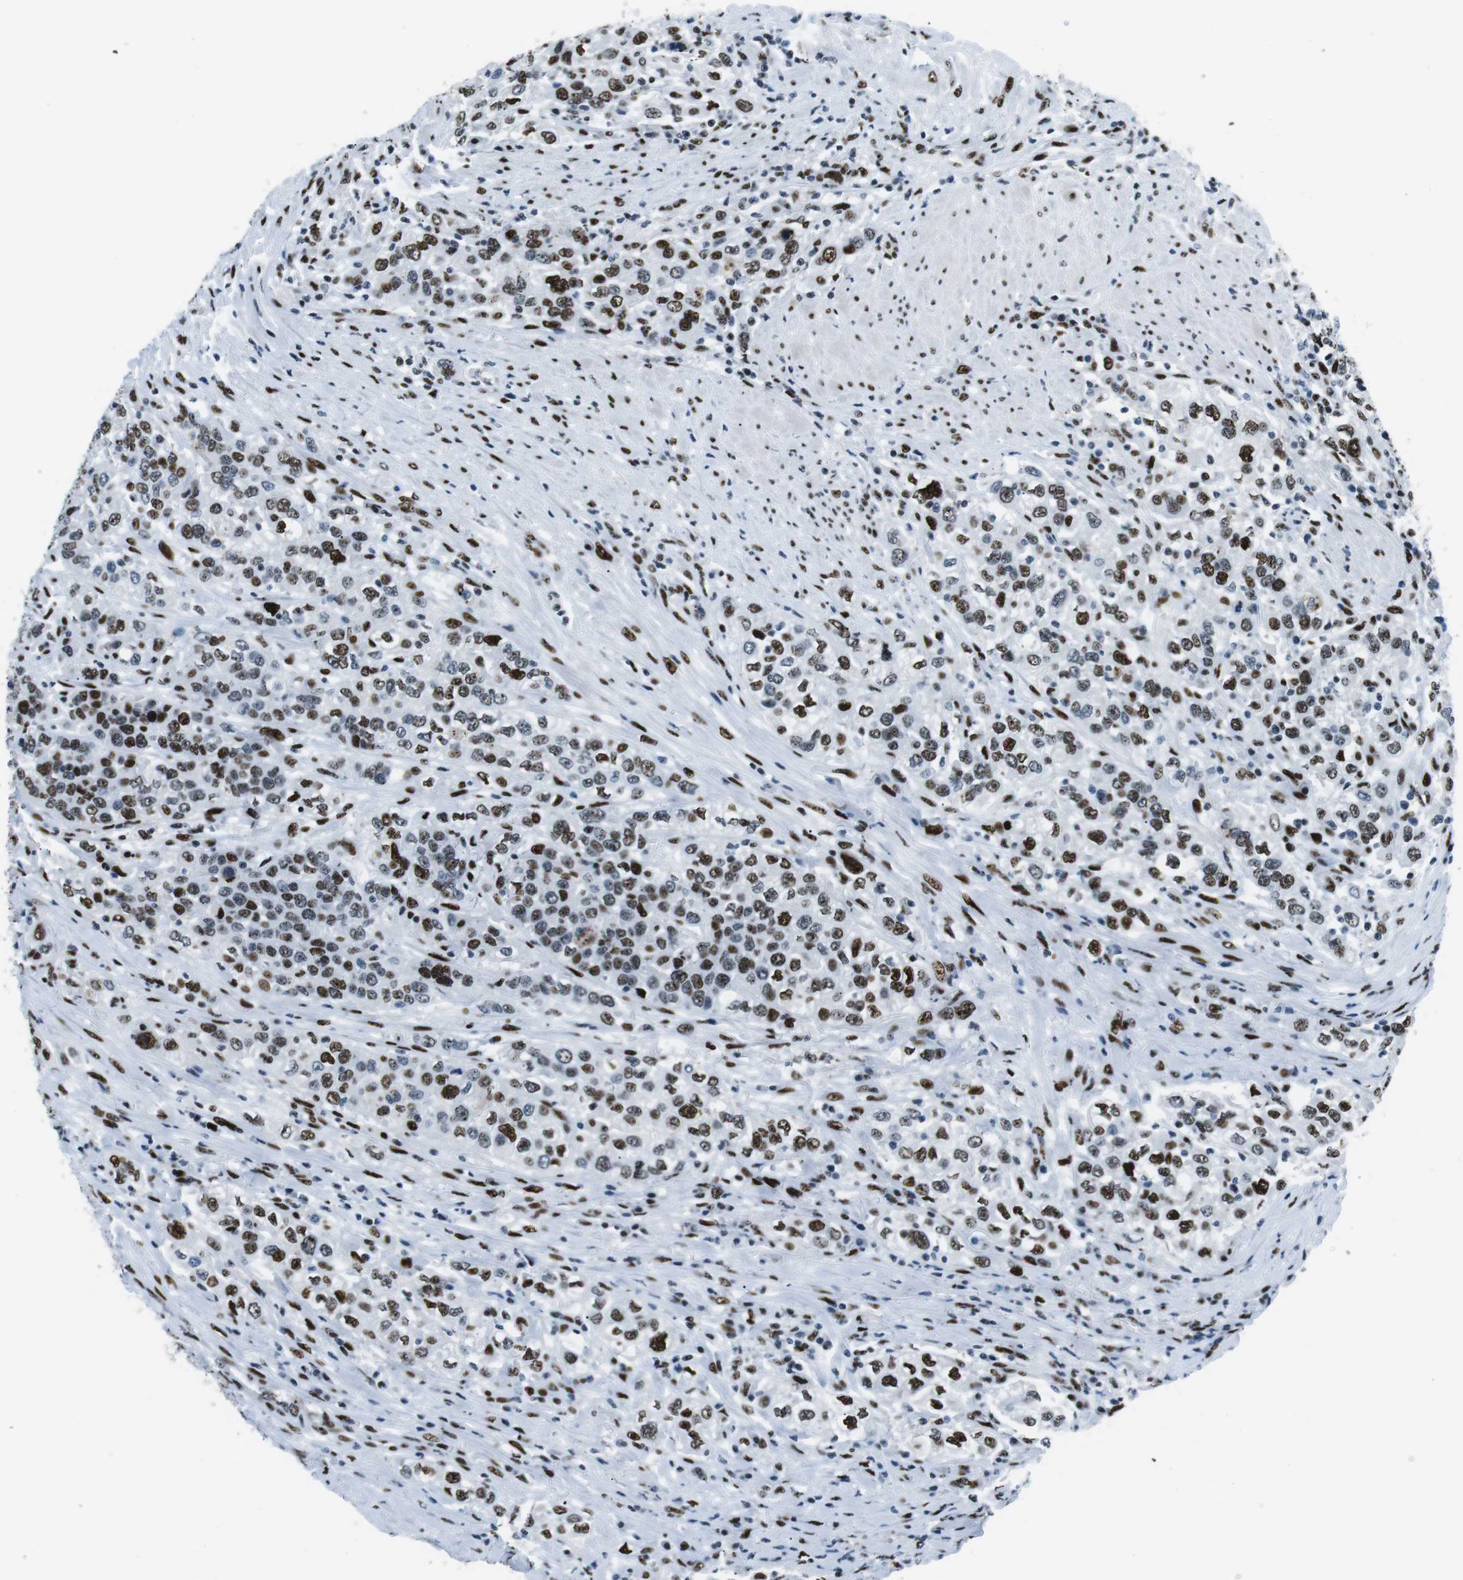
{"staining": {"intensity": "strong", "quantity": ">75%", "location": "nuclear"}, "tissue": "urothelial cancer", "cell_type": "Tumor cells", "image_type": "cancer", "snomed": [{"axis": "morphology", "description": "Urothelial carcinoma, High grade"}, {"axis": "topography", "description": "Urinary bladder"}], "caption": "Immunohistochemistry micrograph of urothelial cancer stained for a protein (brown), which demonstrates high levels of strong nuclear positivity in approximately >75% of tumor cells.", "gene": "PML", "patient": {"sex": "female", "age": 80}}